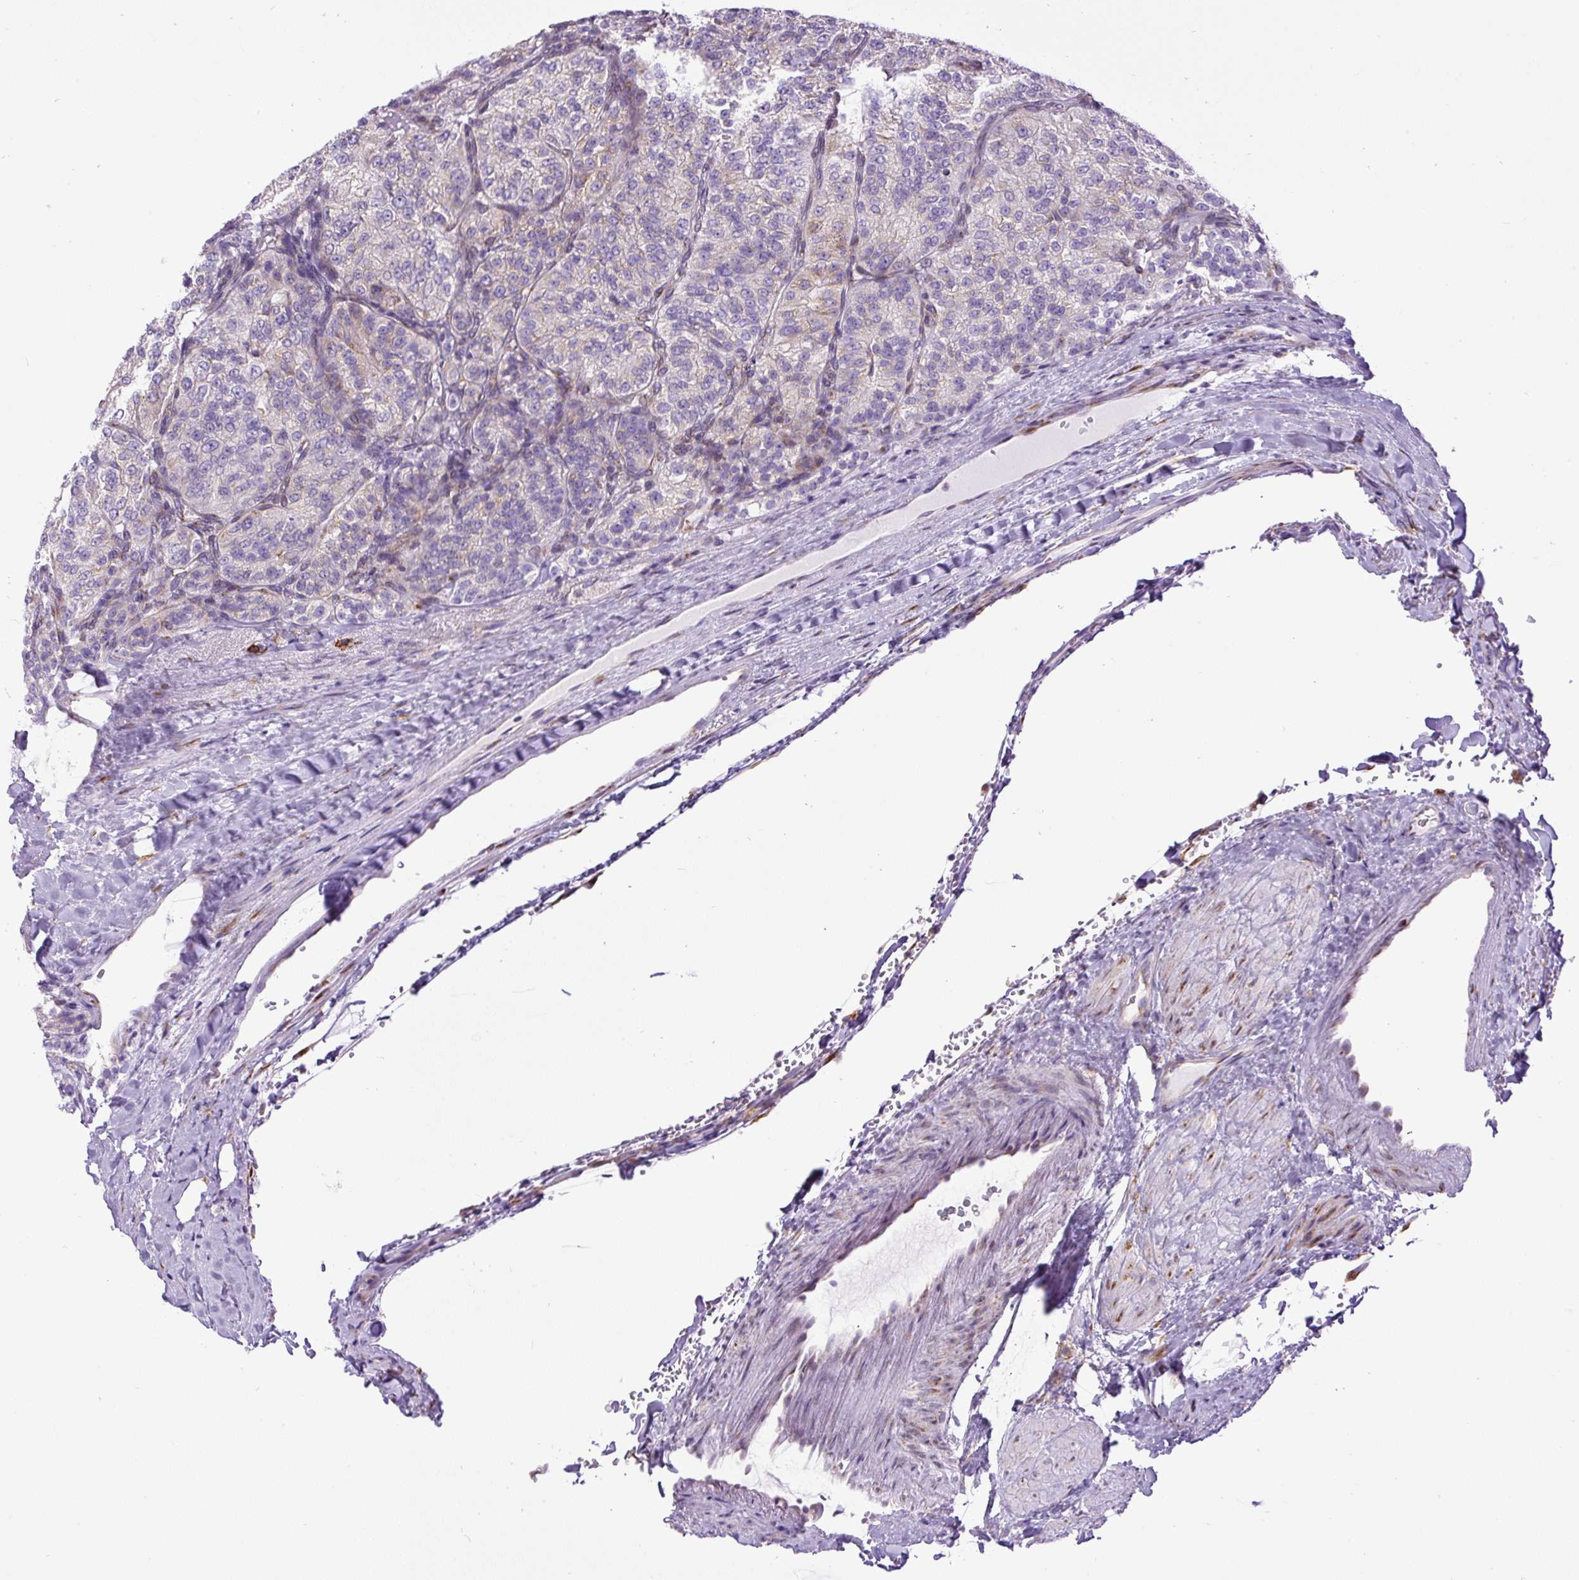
{"staining": {"intensity": "weak", "quantity": "<25%", "location": "cytoplasmic/membranous"}, "tissue": "renal cancer", "cell_type": "Tumor cells", "image_type": "cancer", "snomed": [{"axis": "morphology", "description": "Adenocarcinoma, NOS"}, {"axis": "topography", "description": "Kidney"}], "caption": "Immunohistochemical staining of renal adenocarcinoma shows no significant staining in tumor cells.", "gene": "DDOST", "patient": {"sex": "female", "age": 63}}